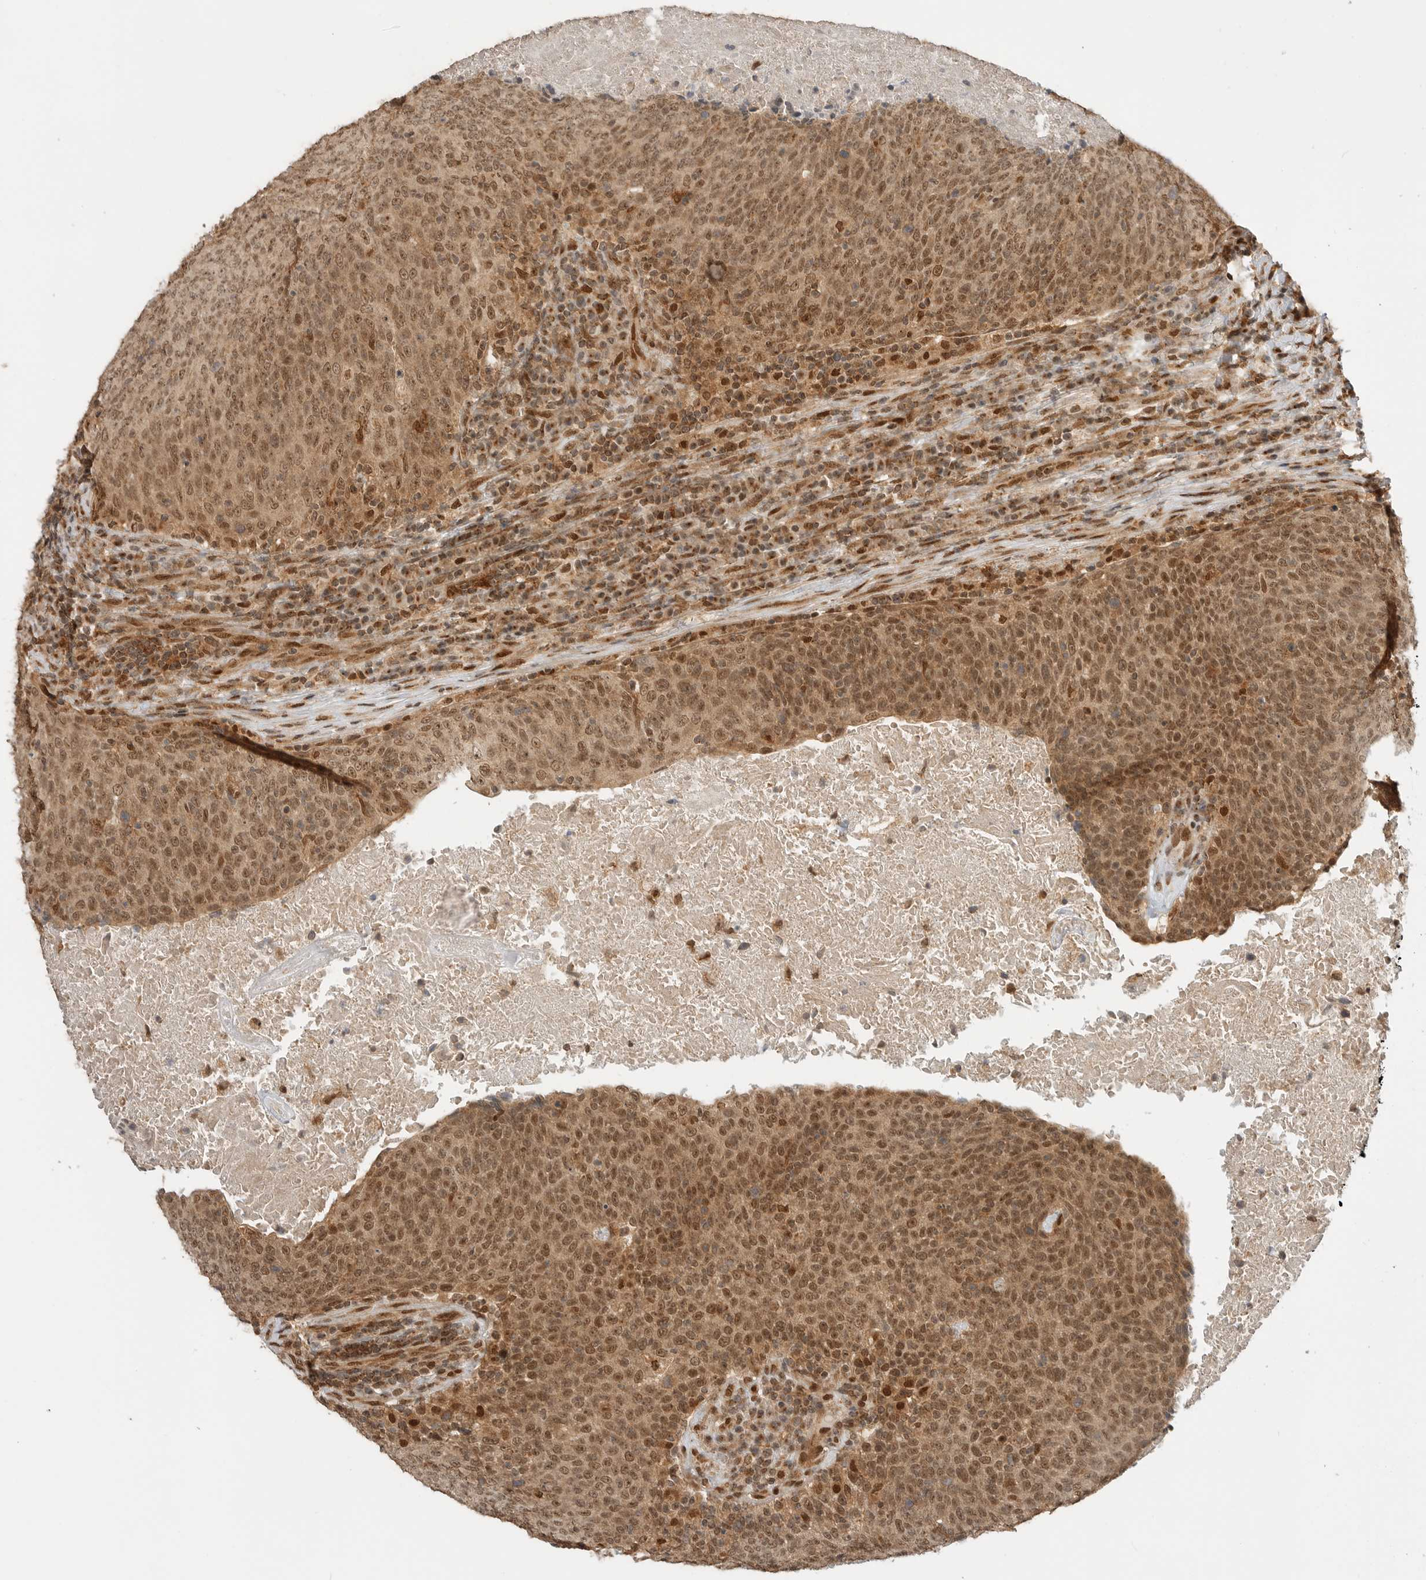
{"staining": {"intensity": "moderate", "quantity": ">75%", "location": "cytoplasmic/membranous,nuclear"}, "tissue": "head and neck cancer", "cell_type": "Tumor cells", "image_type": "cancer", "snomed": [{"axis": "morphology", "description": "Squamous cell carcinoma, NOS"}, {"axis": "morphology", "description": "Squamous cell carcinoma, metastatic, NOS"}, {"axis": "topography", "description": "Lymph node"}, {"axis": "topography", "description": "Head-Neck"}], "caption": "Immunohistochemistry (IHC) of metastatic squamous cell carcinoma (head and neck) reveals medium levels of moderate cytoplasmic/membranous and nuclear staining in about >75% of tumor cells.", "gene": "ALKAL1", "patient": {"sex": "male", "age": 62}}